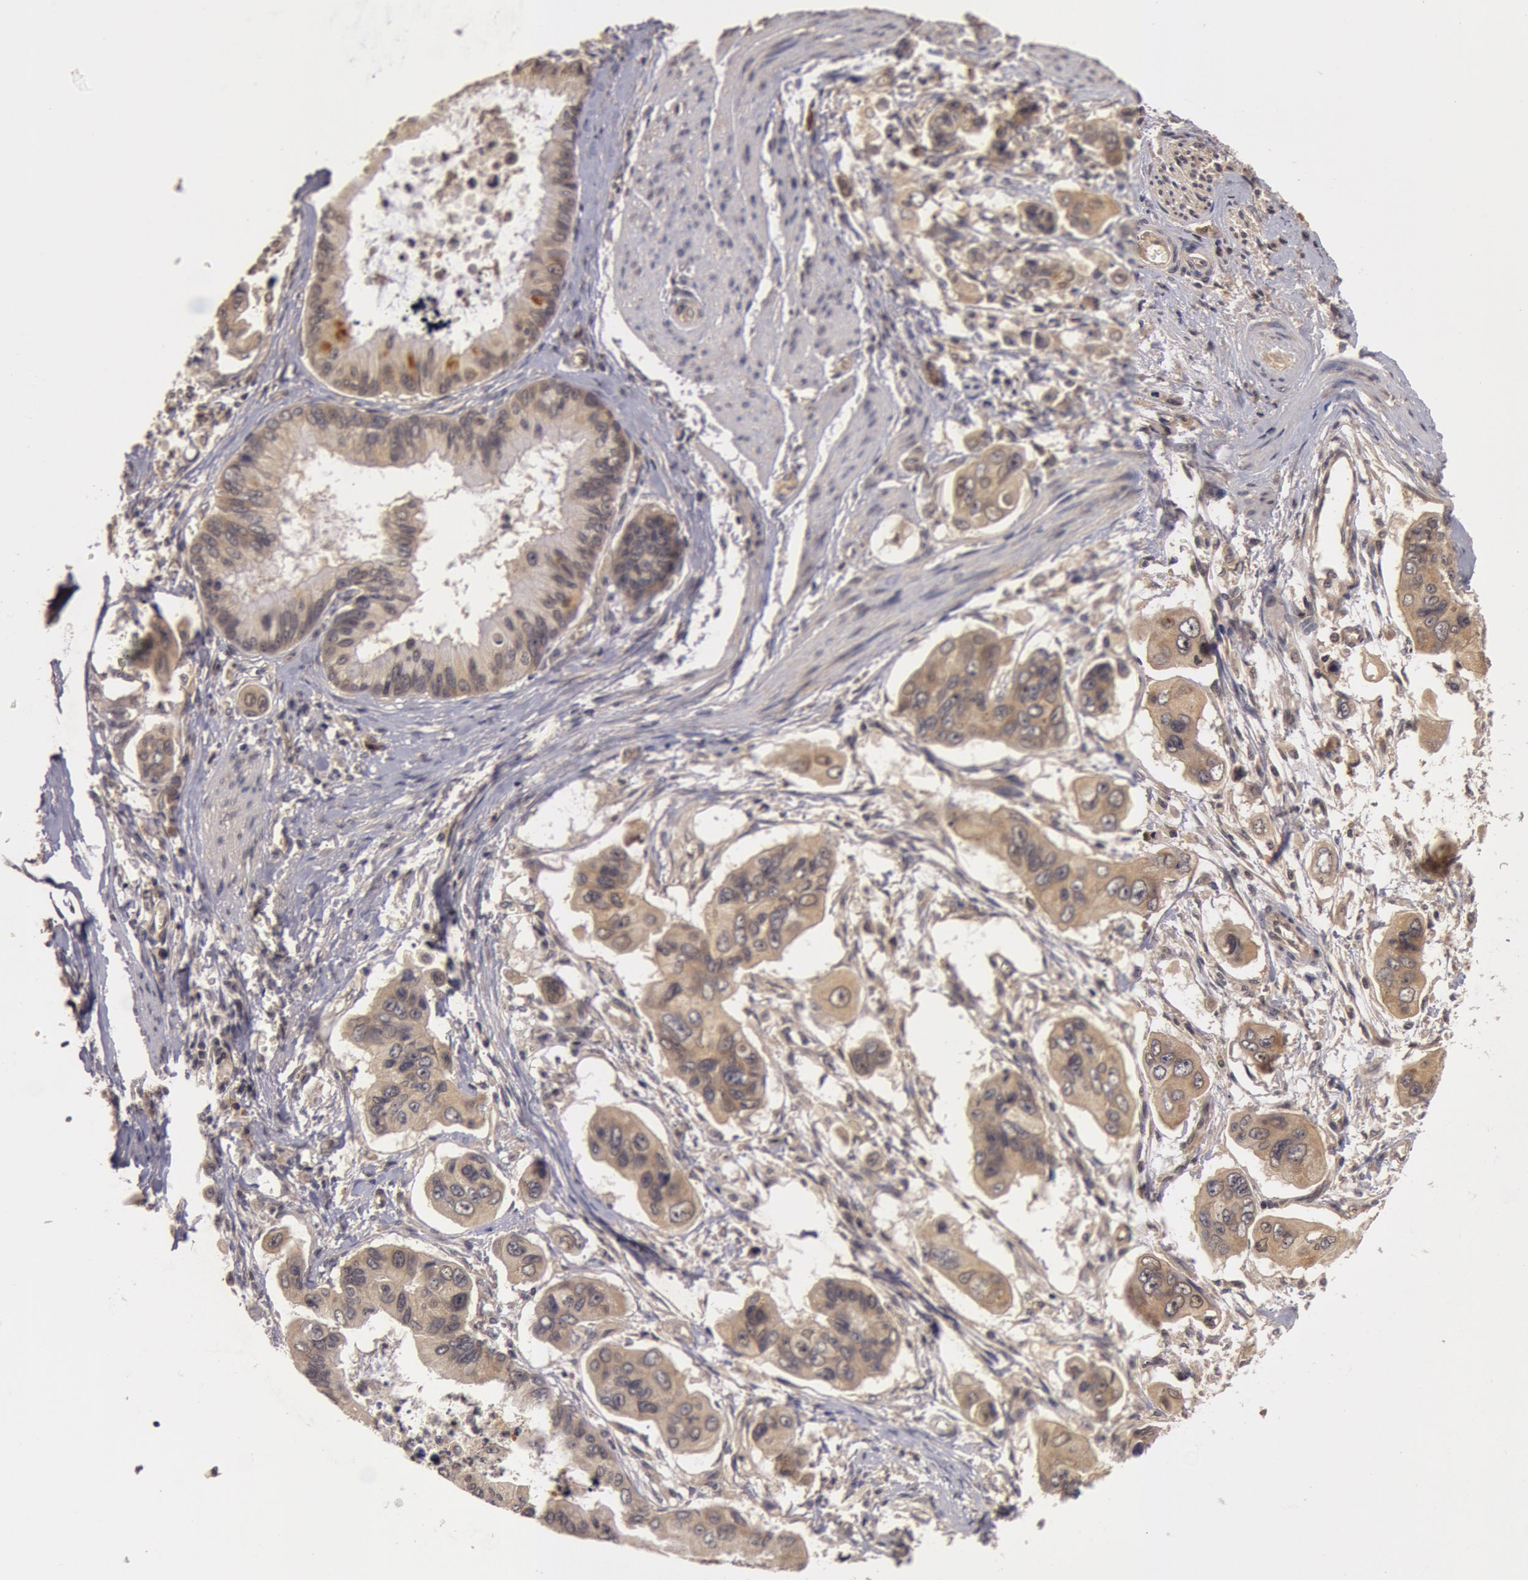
{"staining": {"intensity": "moderate", "quantity": ">75%", "location": "cytoplasmic/membranous"}, "tissue": "stomach cancer", "cell_type": "Tumor cells", "image_type": "cancer", "snomed": [{"axis": "morphology", "description": "Adenocarcinoma, NOS"}, {"axis": "topography", "description": "Stomach, upper"}], "caption": "A medium amount of moderate cytoplasmic/membranous positivity is present in approximately >75% of tumor cells in stomach adenocarcinoma tissue.", "gene": "BCHE", "patient": {"sex": "male", "age": 80}}